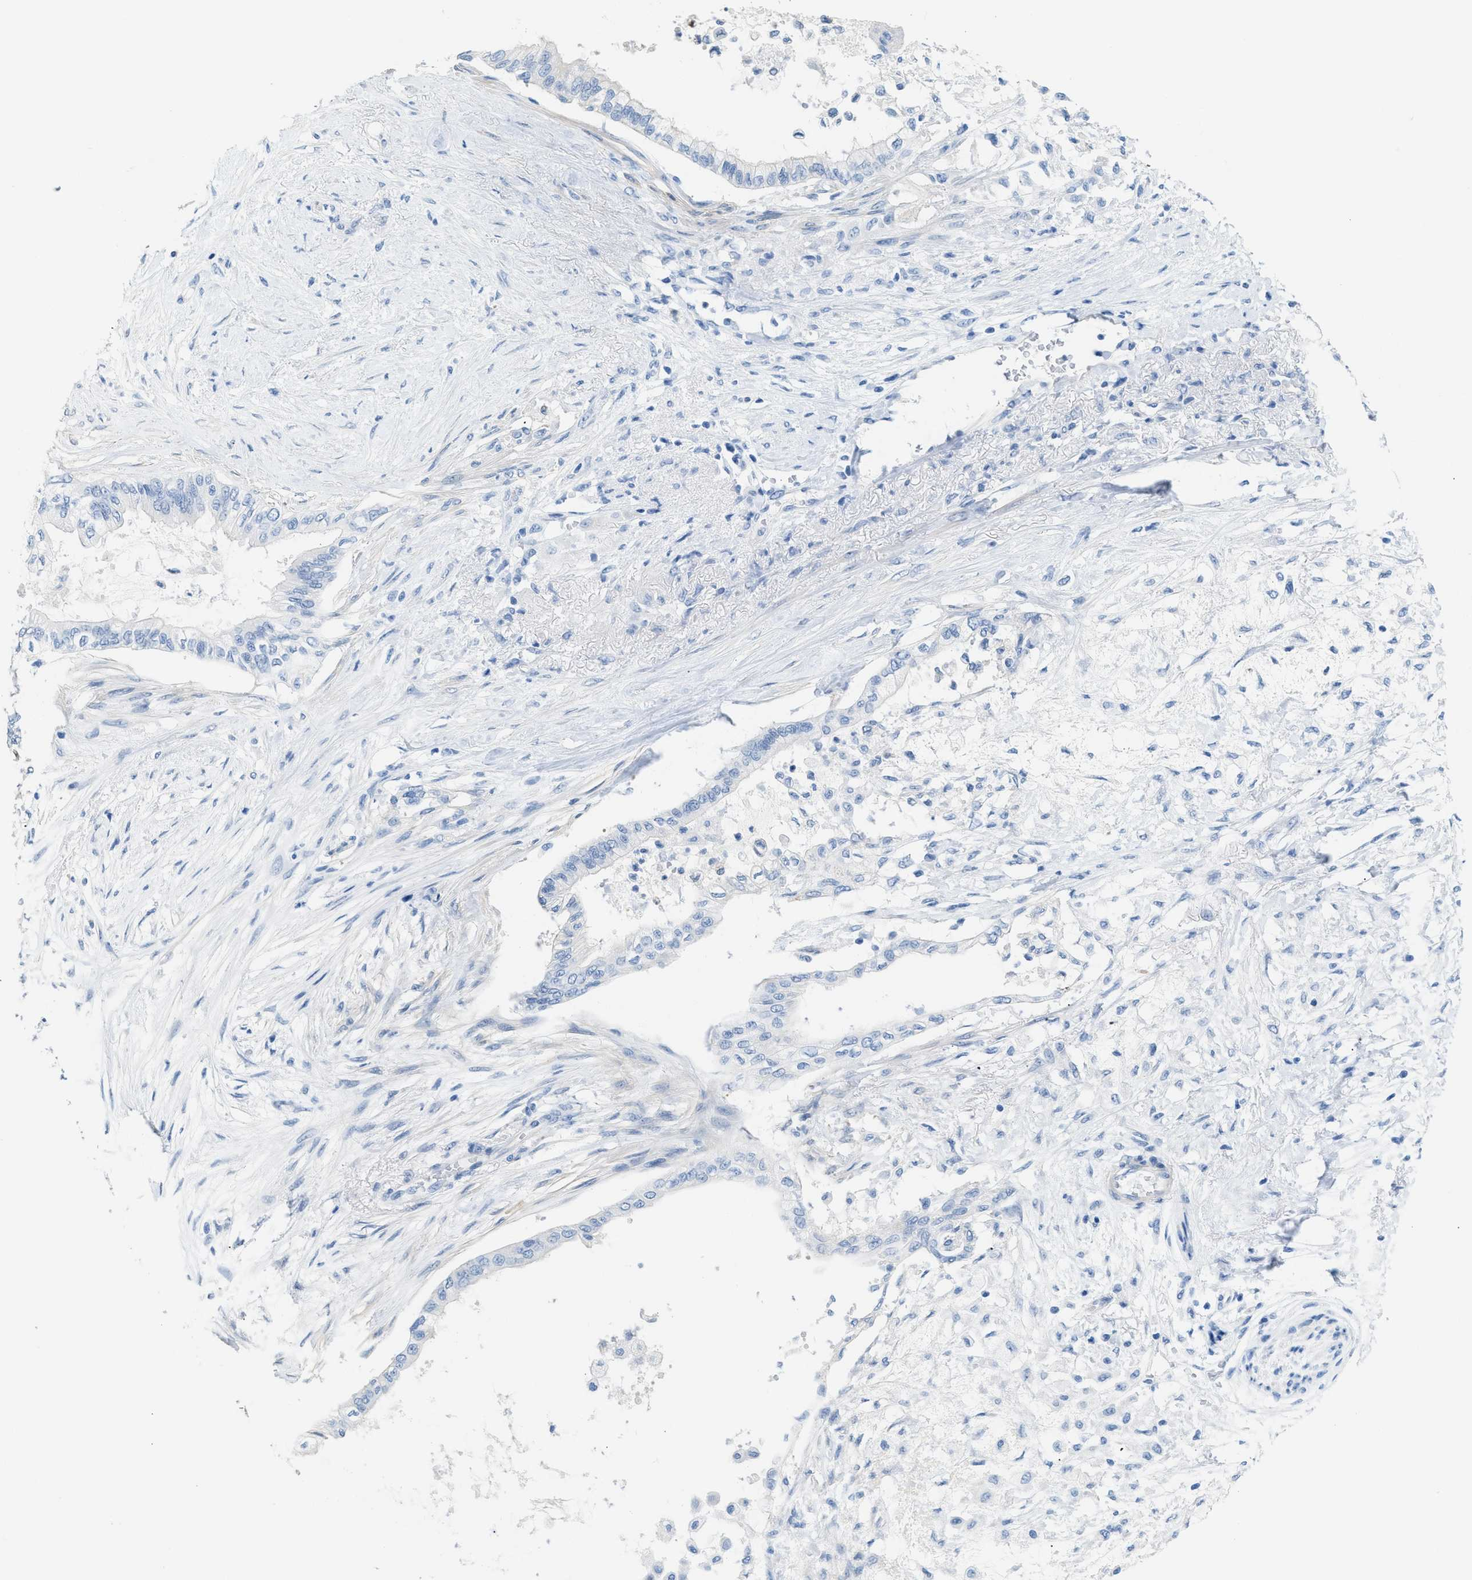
{"staining": {"intensity": "negative", "quantity": "none", "location": "none"}, "tissue": "pancreatic cancer", "cell_type": "Tumor cells", "image_type": "cancer", "snomed": [{"axis": "morphology", "description": "Normal tissue, NOS"}, {"axis": "morphology", "description": "Adenocarcinoma, NOS"}, {"axis": "topography", "description": "Pancreas"}, {"axis": "topography", "description": "Duodenum"}], "caption": "Micrograph shows no significant protein positivity in tumor cells of pancreatic cancer (adenocarcinoma). Nuclei are stained in blue.", "gene": "SPAM1", "patient": {"sex": "female", "age": 60}}